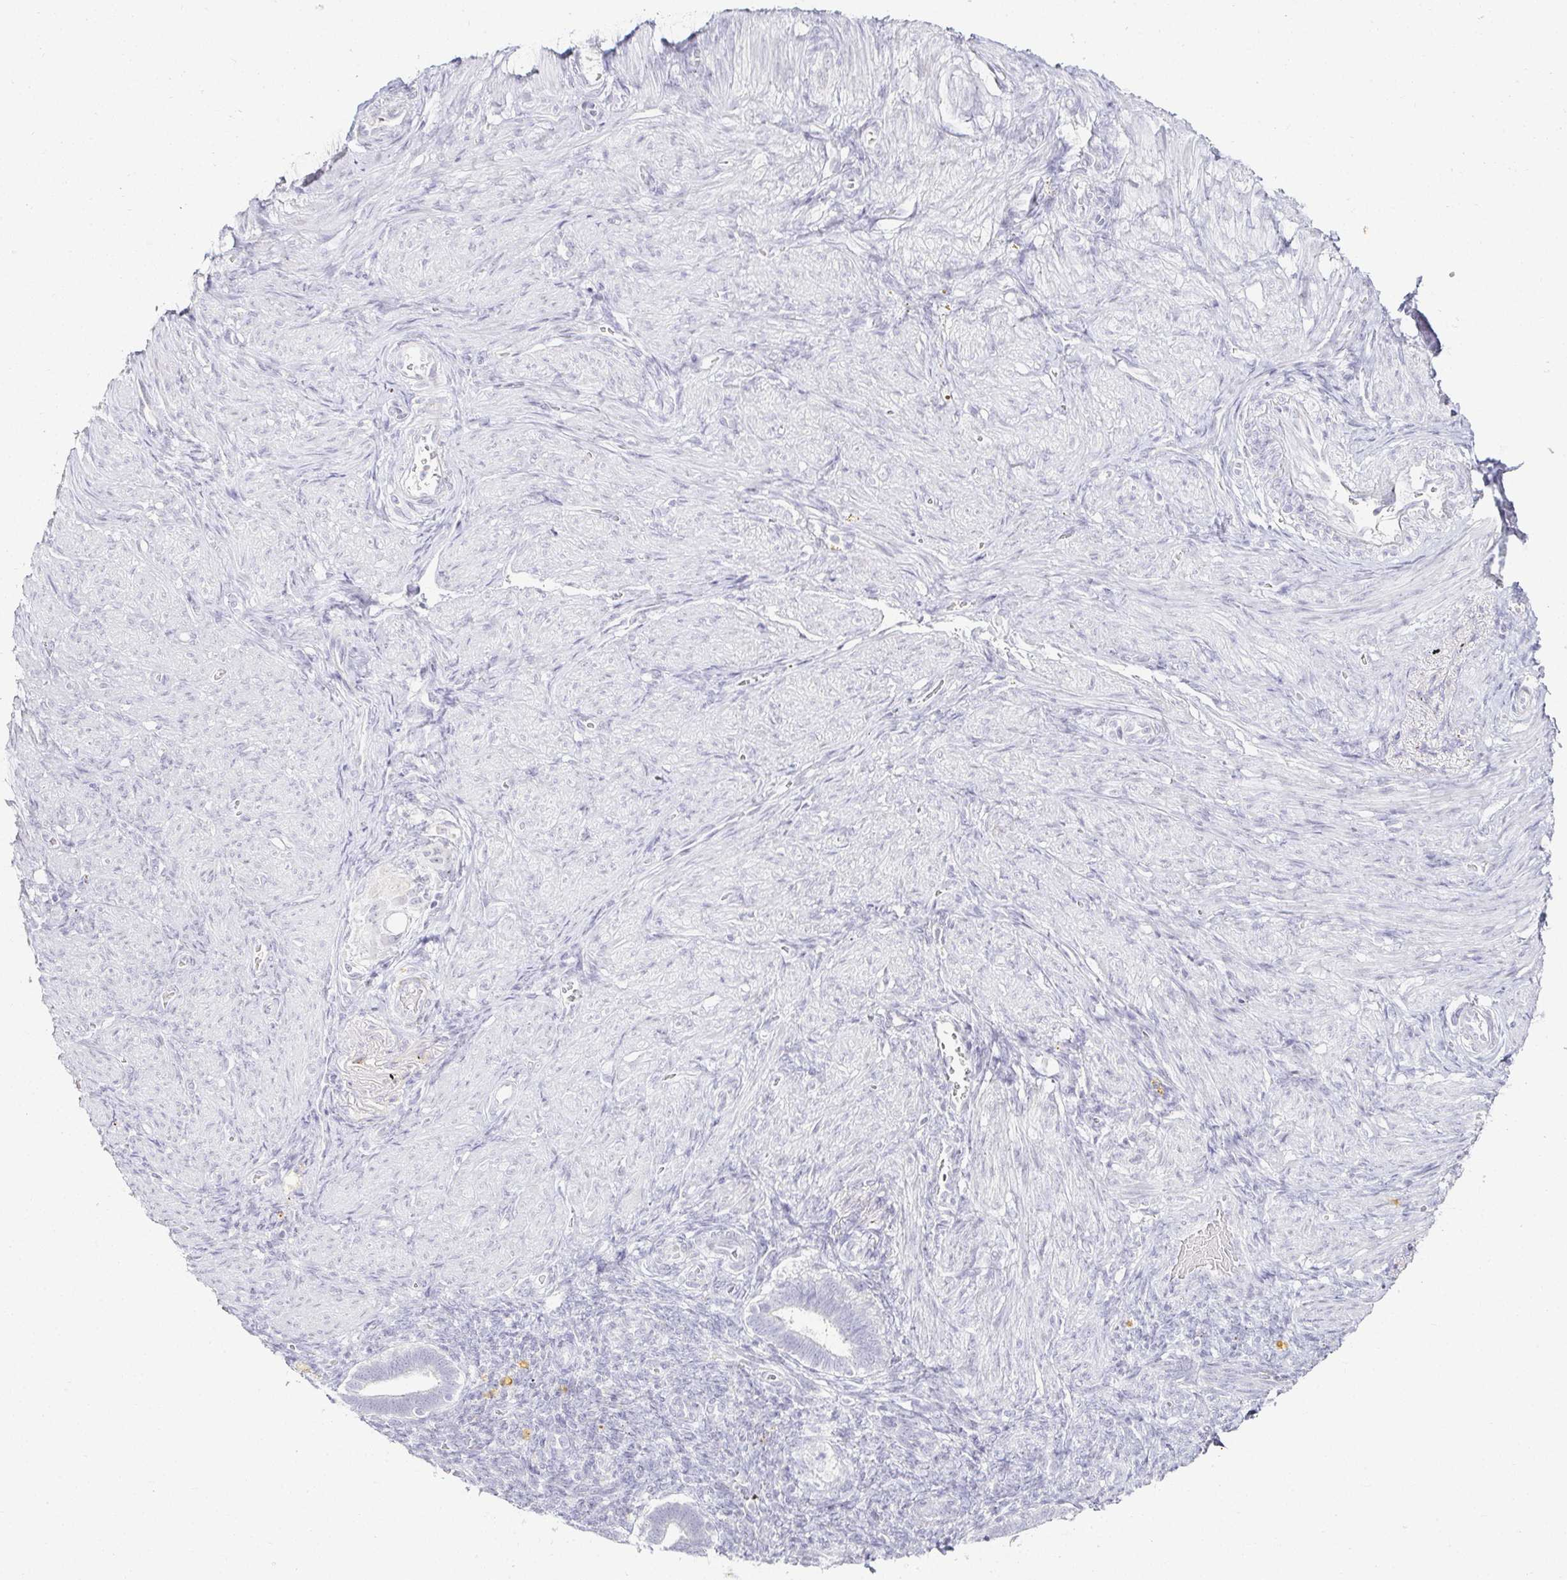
{"staining": {"intensity": "negative", "quantity": "none", "location": "none"}, "tissue": "endometrium", "cell_type": "Cells in endometrial stroma", "image_type": "normal", "snomed": [{"axis": "morphology", "description": "Normal tissue, NOS"}, {"axis": "topography", "description": "Endometrium"}], "caption": "Histopathology image shows no protein expression in cells in endometrial stroma of normal endometrium. Nuclei are stained in blue.", "gene": "ACAN", "patient": {"sex": "female", "age": 34}}